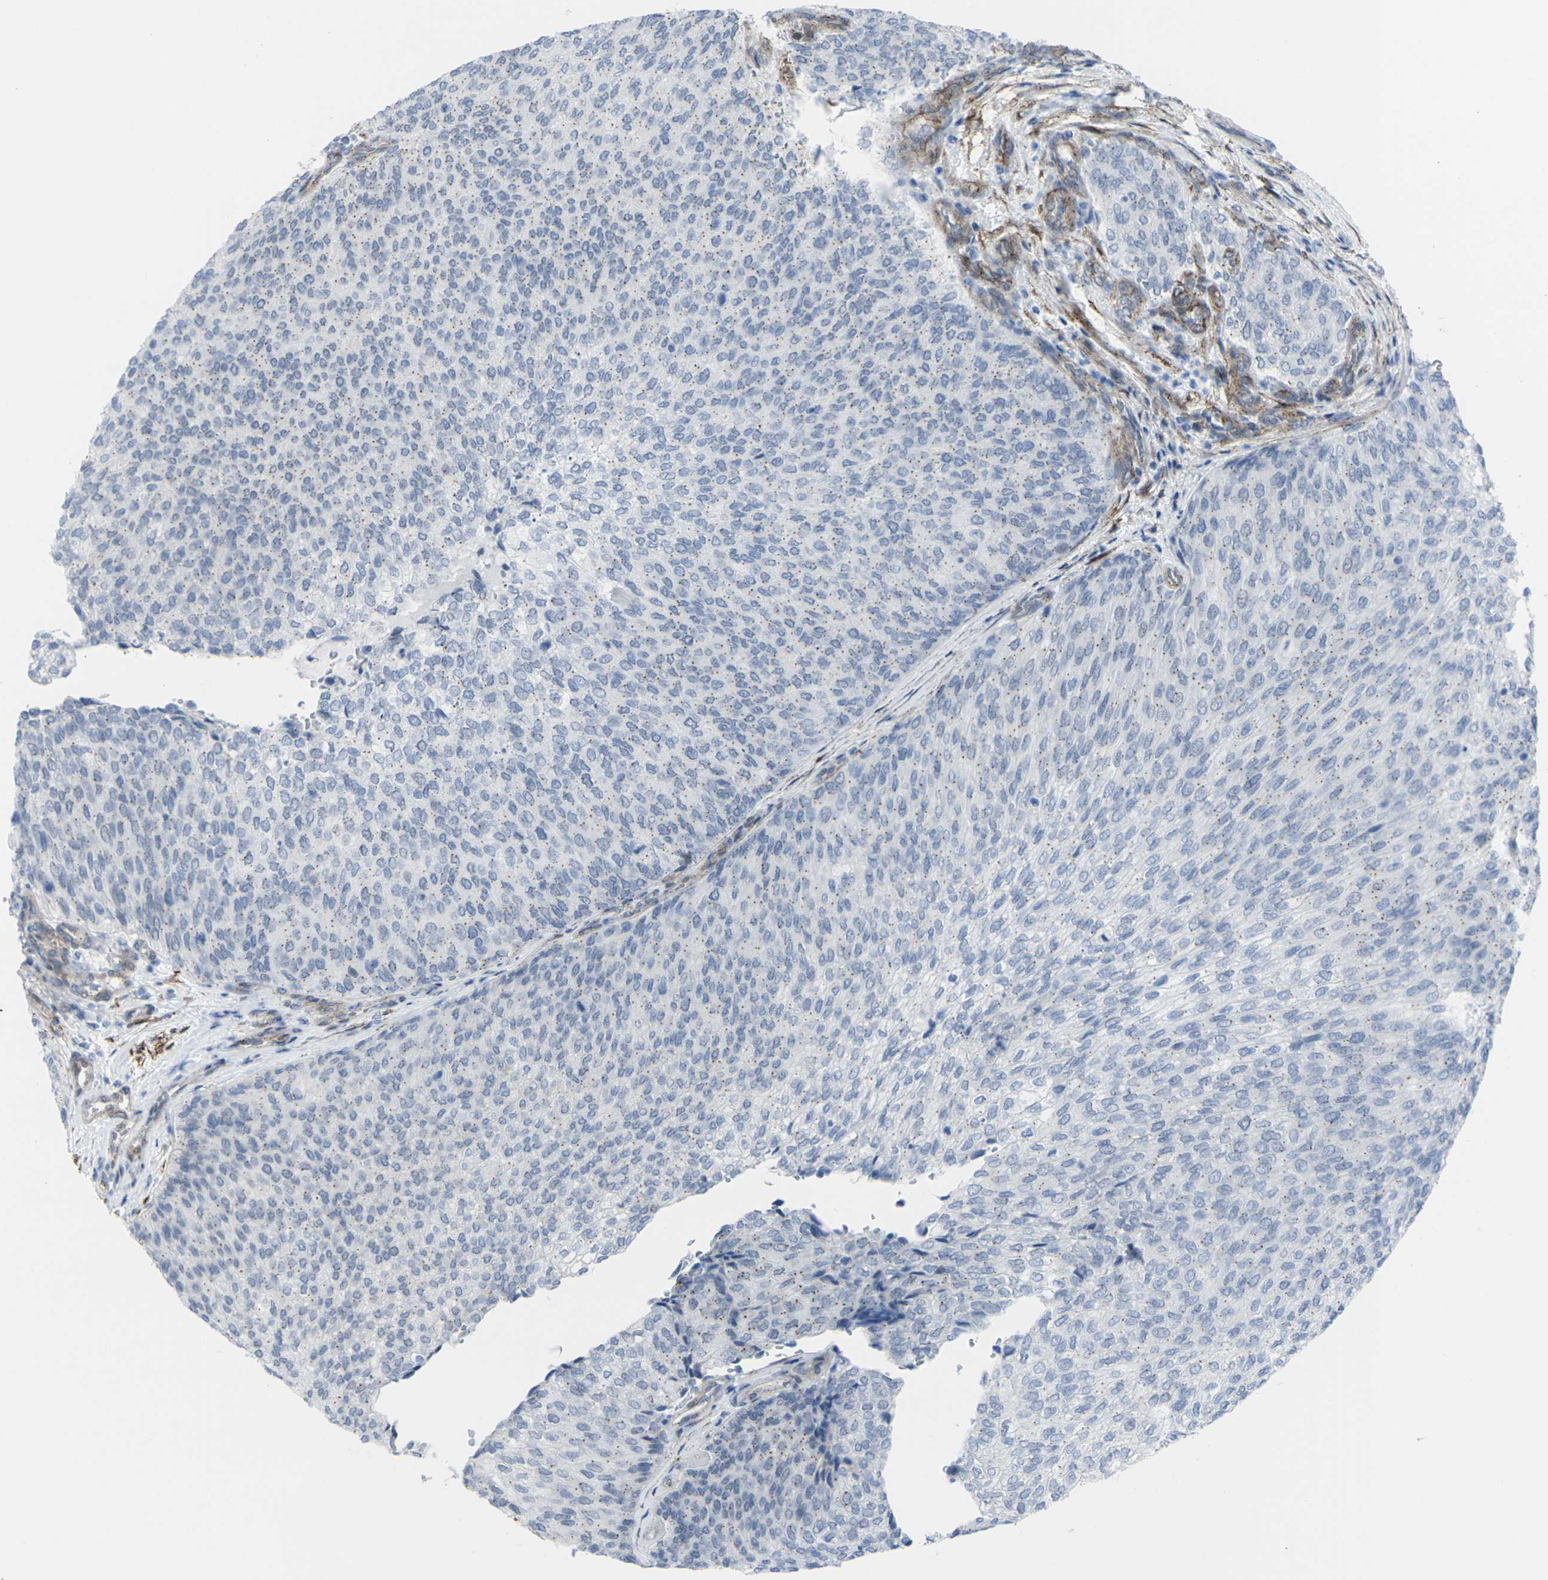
{"staining": {"intensity": "moderate", "quantity": "<25%", "location": "cytoplasmic/membranous"}, "tissue": "urothelial cancer", "cell_type": "Tumor cells", "image_type": "cancer", "snomed": [{"axis": "morphology", "description": "Urothelial carcinoma, Low grade"}, {"axis": "topography", "description": "Urinary bladder"}], "caption": "There is low levels of moderate cytoplasmic/membranous staining in tumor cells of low-grade urothelial carcinoma, as demonstrated by immunohistochemical staining (brown color).", "gene": "CDH11", "patient": {"sex": "female", "age": 79}}